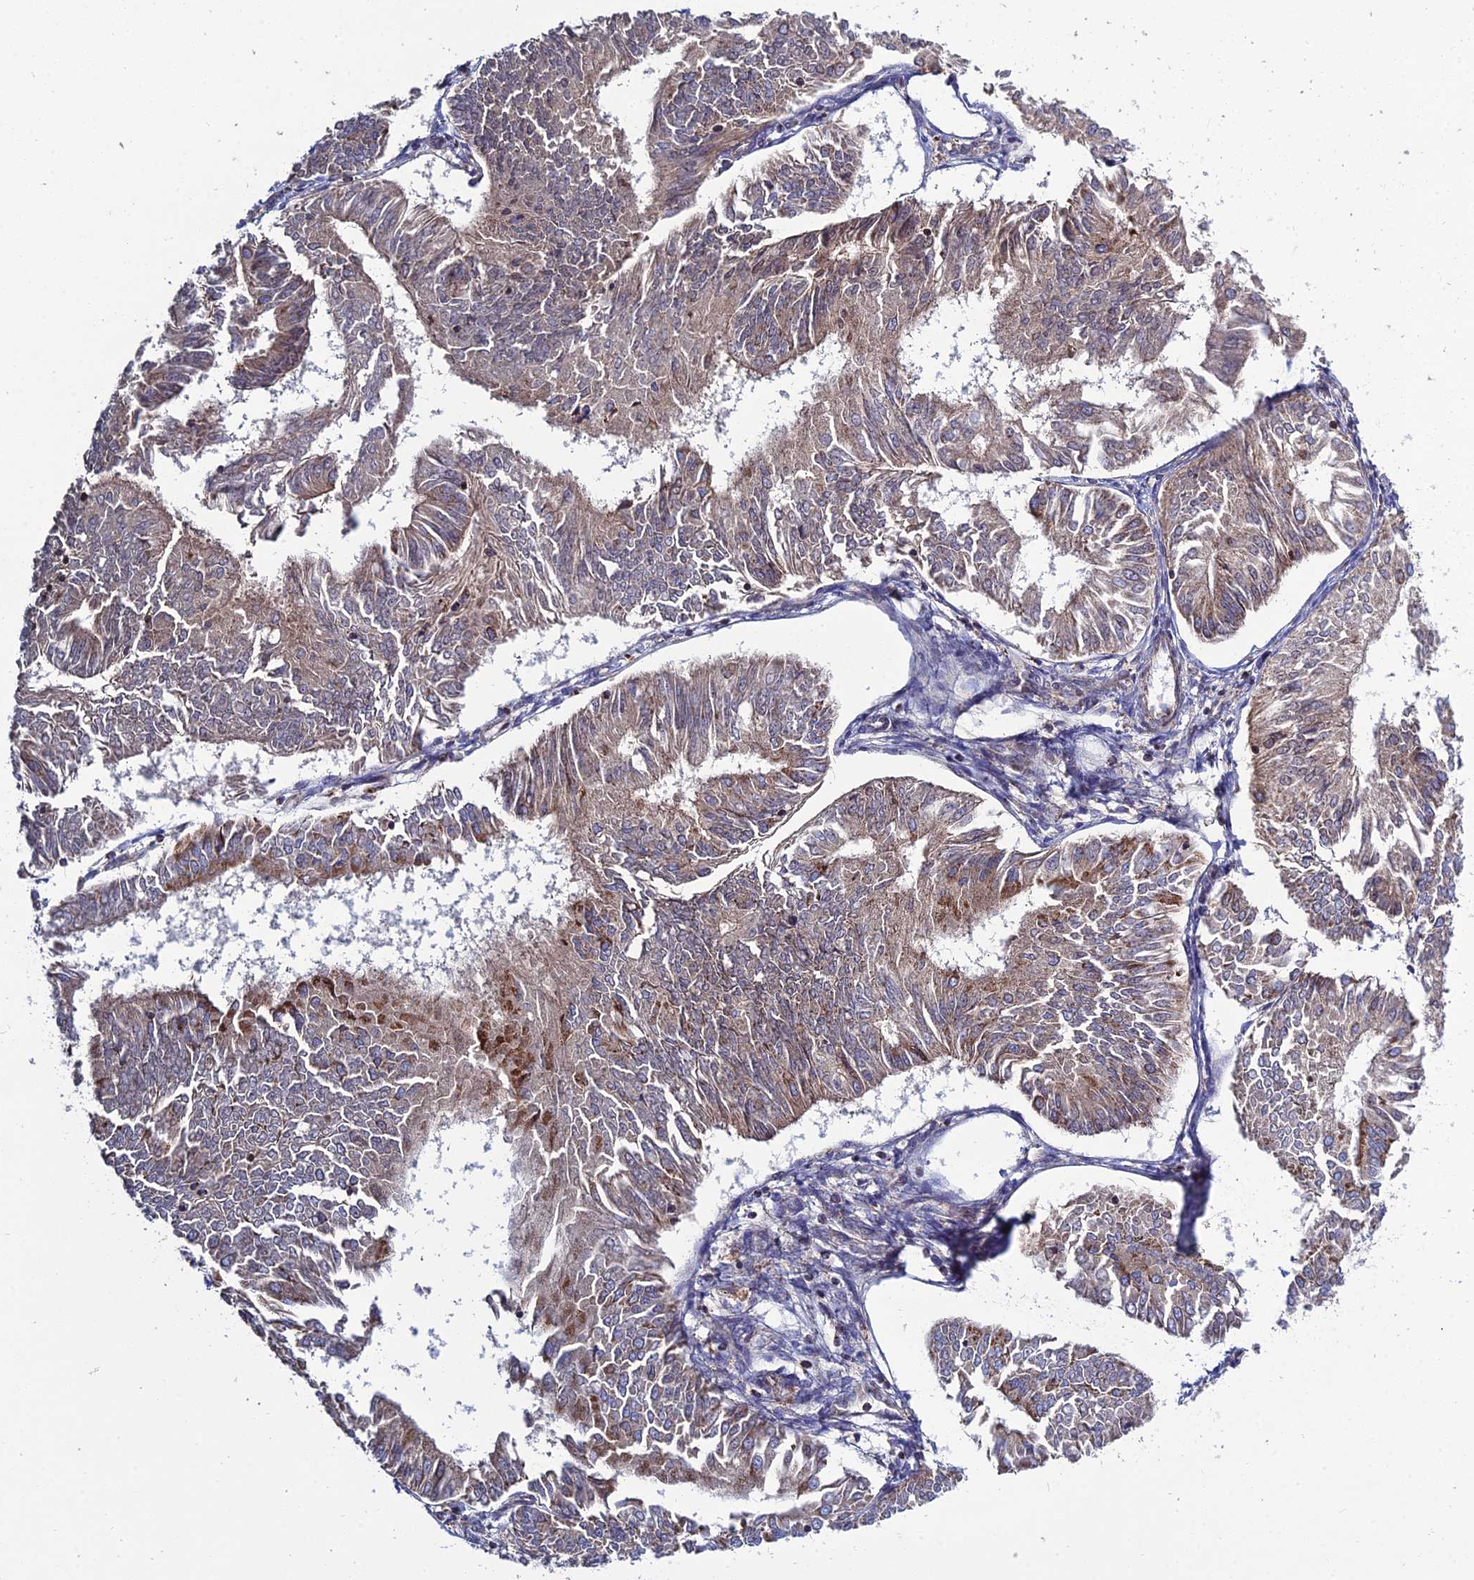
{"staining": {"intensity": "moderate", "quantity": "25%-75%", "location": "cytoplasmic/membranous"}, "tissue": "endometrial cancer", "cell_type": "Tumor cells", "image_type": "cancer", "snomed": [{"axis": "morphology", "description": "Adenocarcinoma, NOS"}, {"axis": "topography", "description": "Endometrium"}], "caption": "Tumor cells demonstrate medium levels of moderate cytoplasmic/membranous positivity in about 25%-75% of cells in endometrial cancer.", "gene": "RIC8B", "patient": {"sex": "female", "age": 58}}